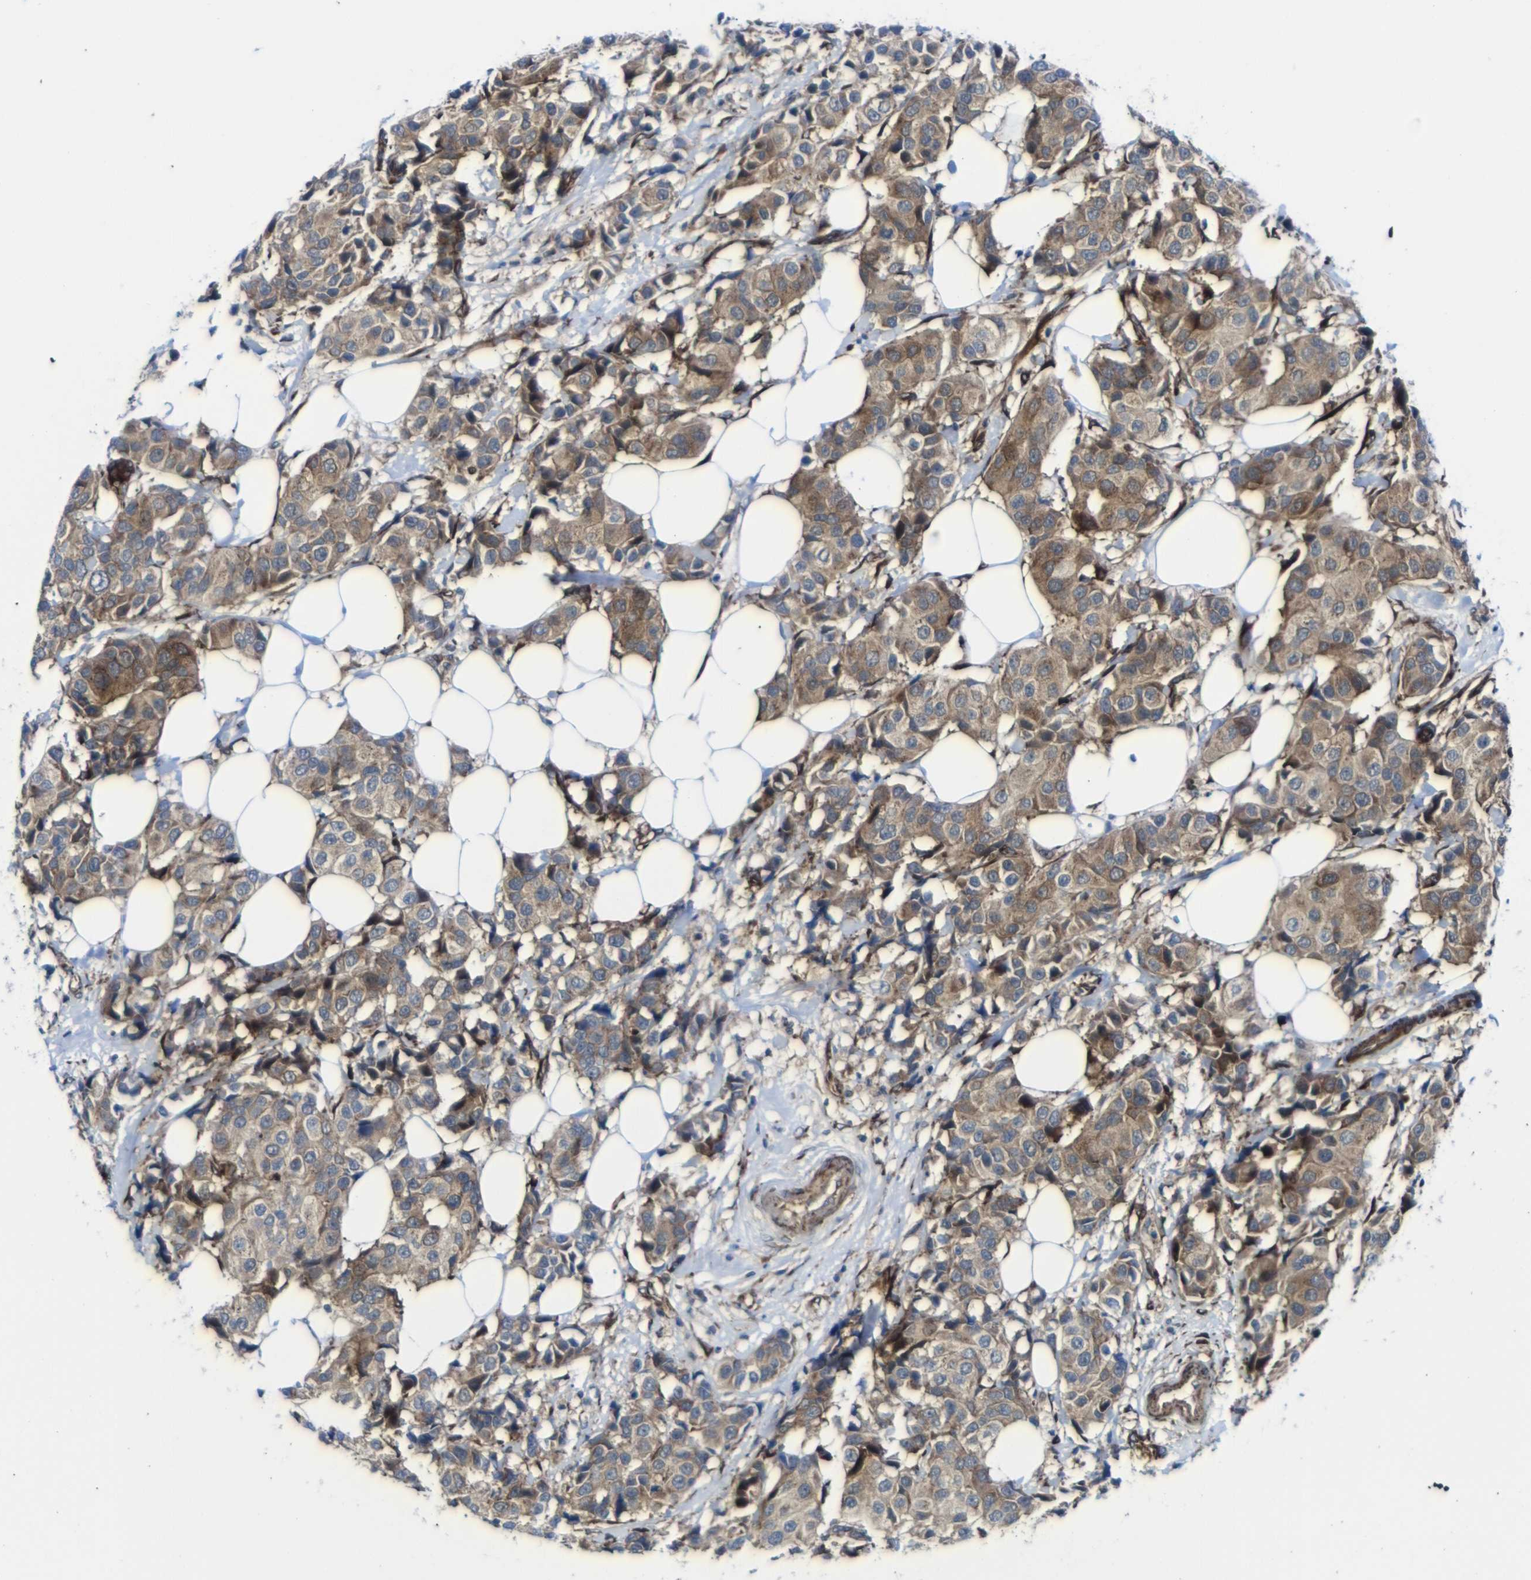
{"staining": {"intensity": "moderate", "quantity": ">75%", "location": "cytoplasmic/membranous"}, "tissue": "breast cancer", "cell_type": "Tumor cells", "image_type": "cancer", "snomed": [{"axis": "morphology", "description": "Normal tissue, NOS"}, {"axis": "morphology", "description": "Duct carcinoma"}, {"axis": "topography", "description": "Breast"}], "caption": "A brown stain labels moderate cytoplasmic/membranous positivity of a protein in invasive ductal carcinoma (breast) tumor cells.", "gene": "PARP14", "patient": {"sex": "female", "age": 39}}